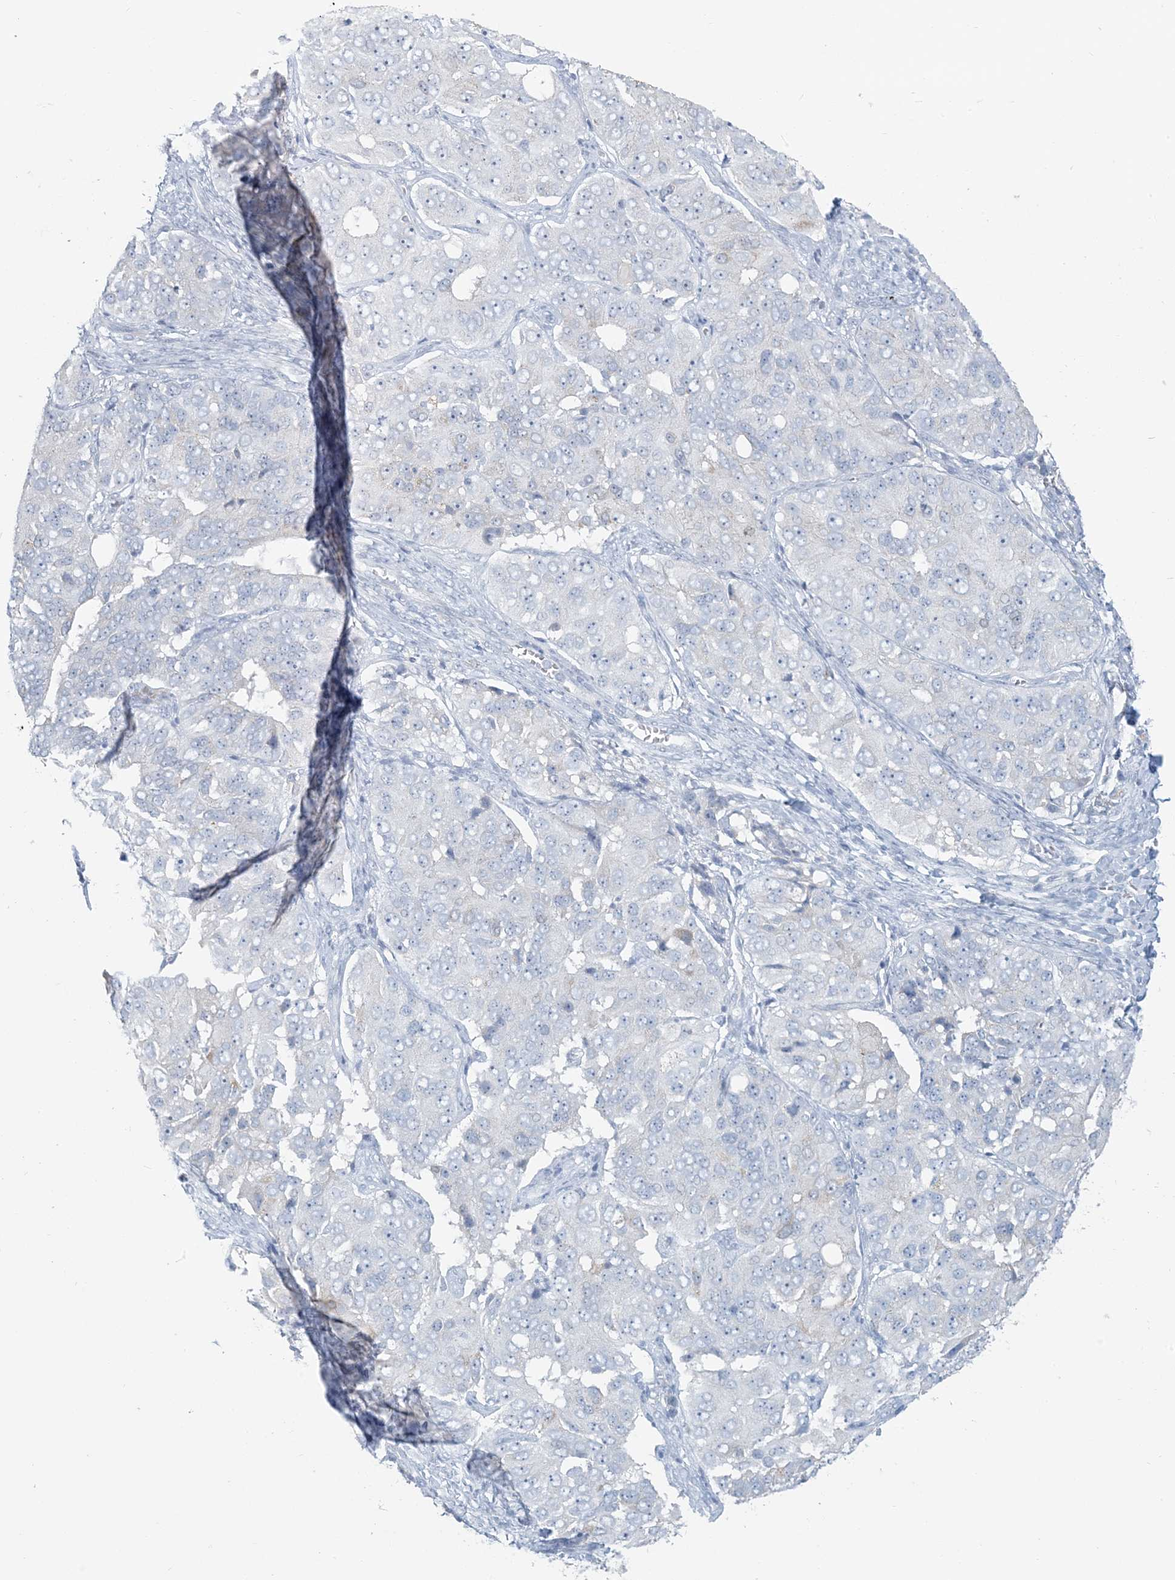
{"staining": {"intensity": "negative", "quantity": "none", "location": "none"}, "tissue": "ovarian cancer", "cell_type": "Tumor cells", "image_type": "cancer", "snomed": [{"axis": "morphology", "description": "Carcinoma, endometroid"}, {"axis": "topography", "description": "Ovary"}], "caption": "IHC of endometroid carcinoma (ovarian) demonstrates no positivity in tumor cells.", "gene": "SCML1", "patient": {"sex": "female", "age": 51}}